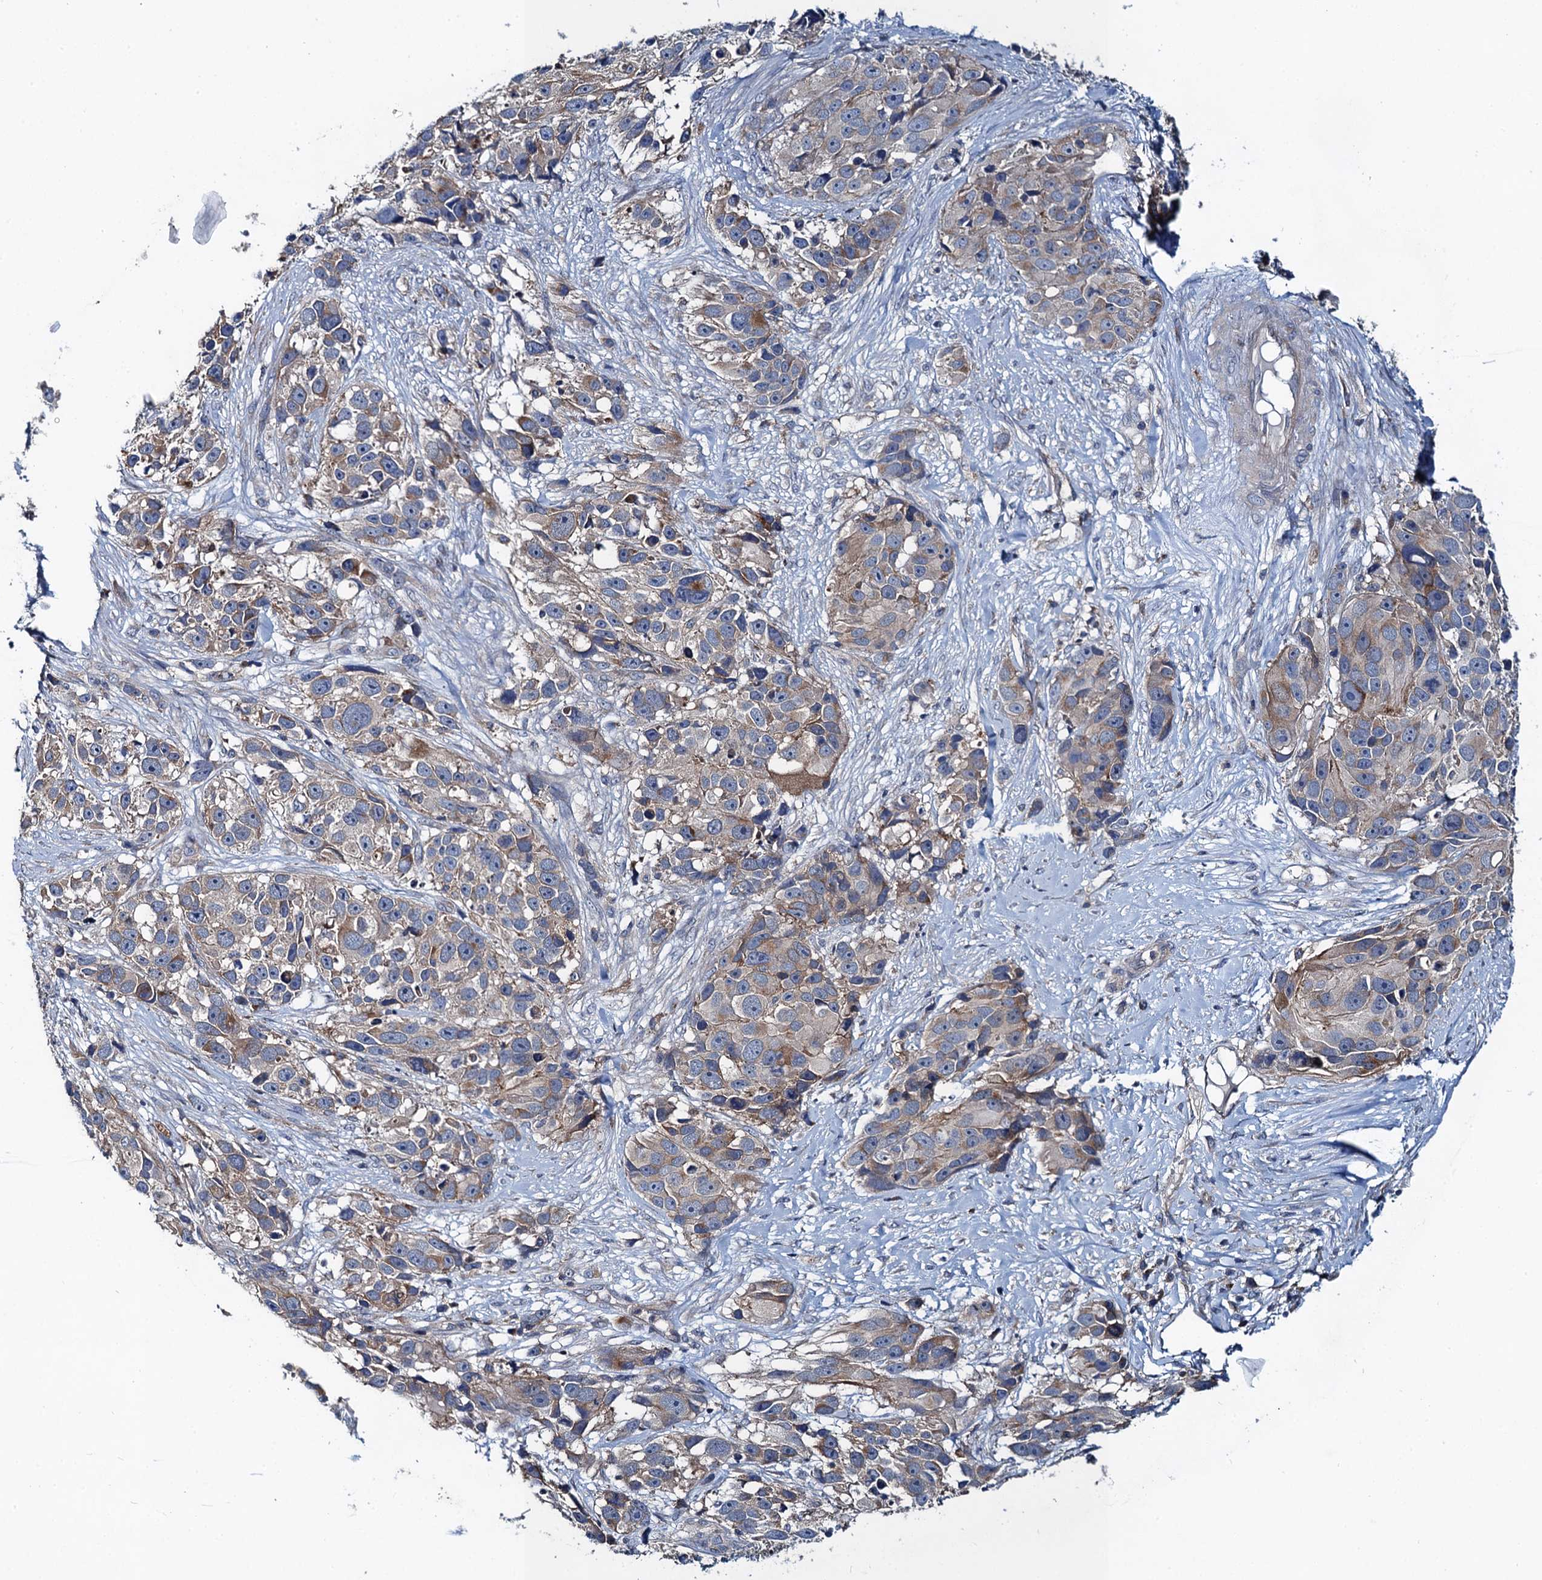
{"staining": {"intensity": "moderate", "quantity": "<25%", "location": "cytoplasmic/membranous"}, "tissue": "melanoma", "cell_type": "Tumor cells", "image_type": "cancer", "snomed": [{"axis": "morphology", "description": "Malignant melanoma, NOS"}, {"axis": "topography", "description": "Skin"}], "caption": "Immunohistochemistry (IHC) micrograph of human melanoma stained for a protein (brown), which displays low levels of moderate cytoplasmic/membranous positivity in approximately <25% of tumor cells.", "gene": "SNAP29", "patient": {"sex": "male", "age": 84}}